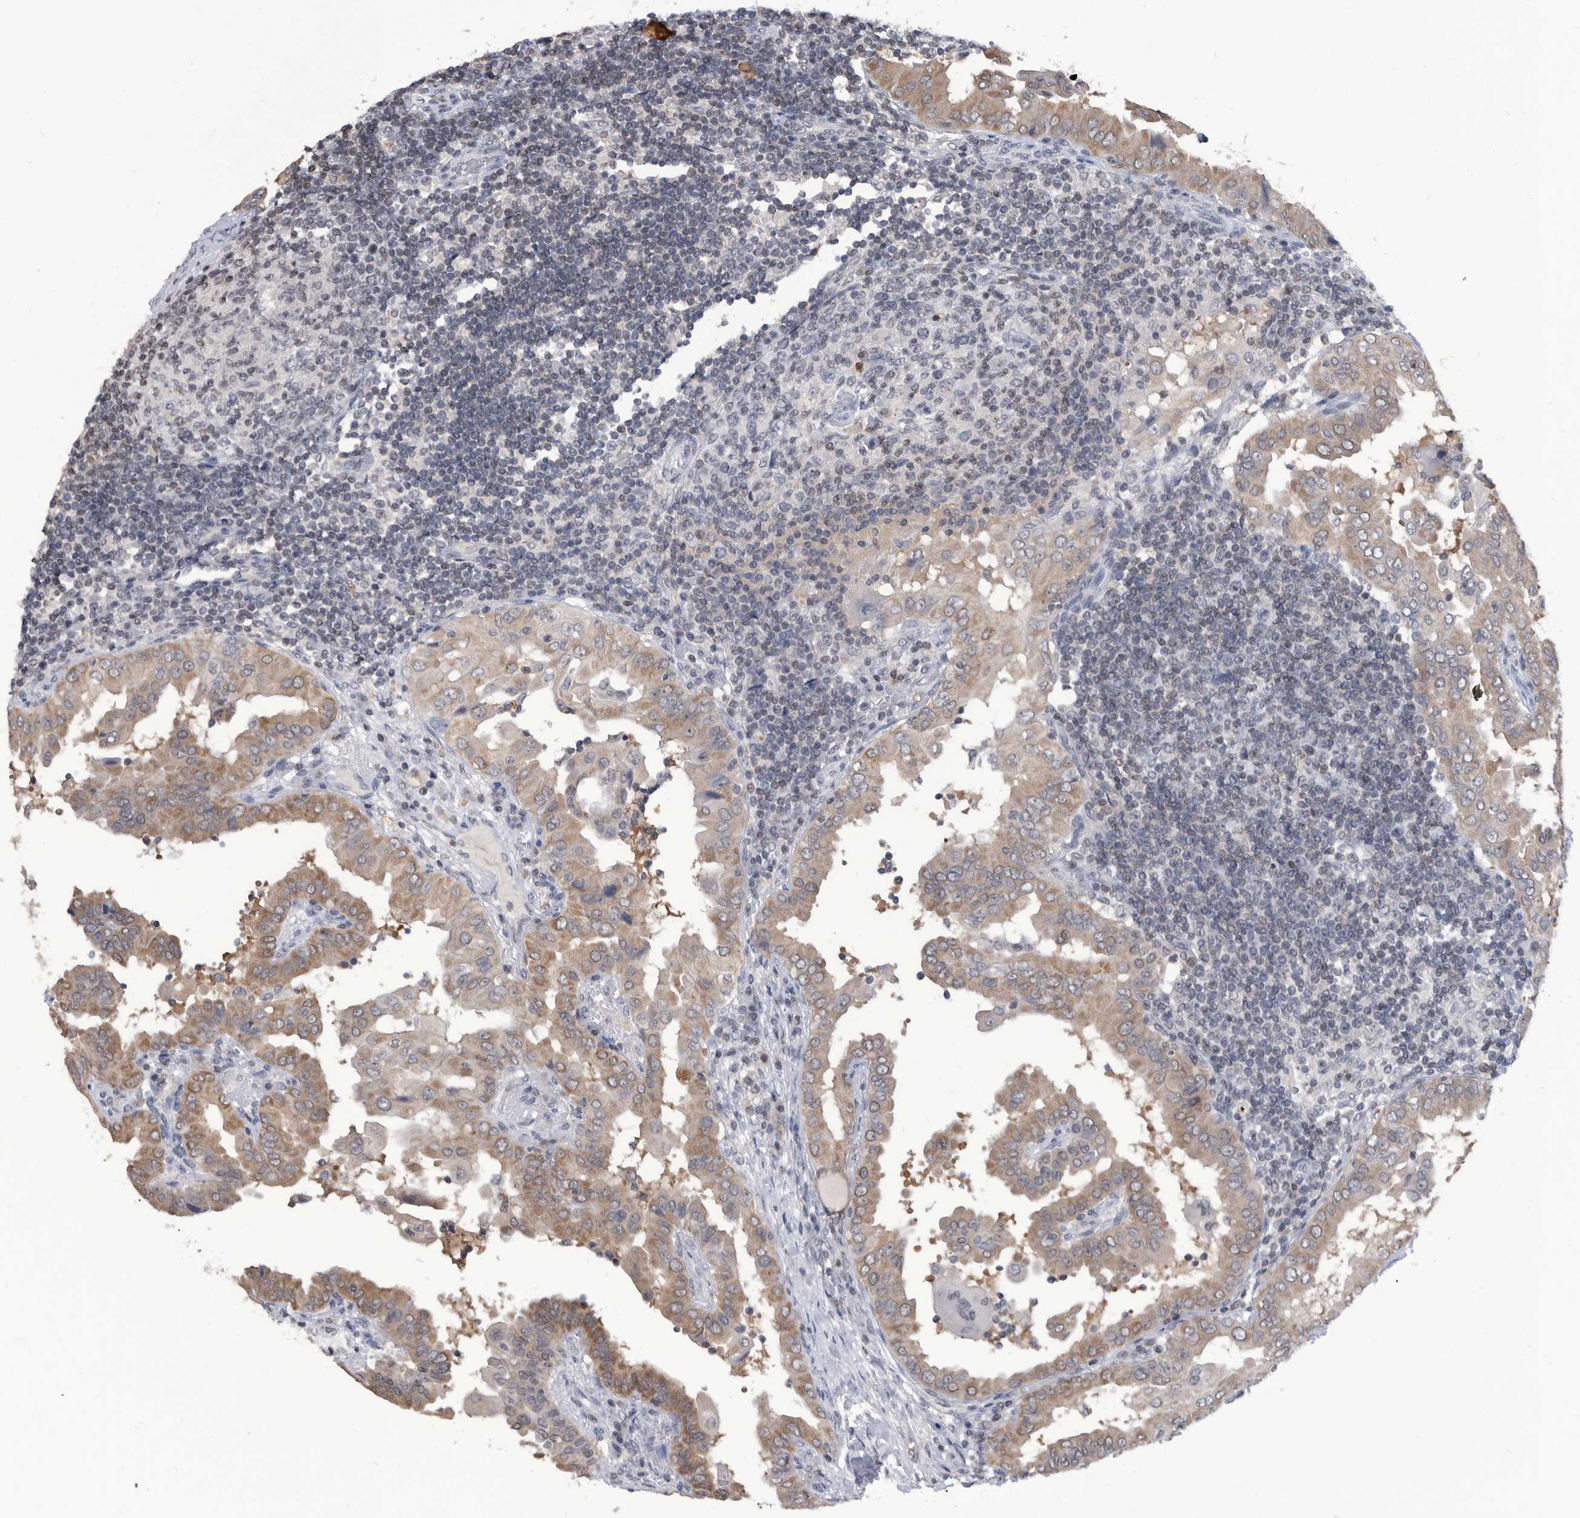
{"staining": {"intensity": "moderate", "quantity": ">75%", "location": "cytoplasmic/membranous"}, "tissue": "thyroid cancer", "cell_type": "Tumor cells", "image_type": "cancer", "snomed": [{"axis": "morphology", "description": "Papillary adenocarcinoma, NOS"}, {"axis": "topography", "description": "Thyroid gland"}], "caption": "An IHC micrograph of tumor tissue is shown. Protein staining in brown highlights moderate cytoplasmic/membranous positivity in thyroid papillary adenocarcinoma within tumor cells. The protein is shown in brown color, while the nuclei are stained blue.", "gene": "TSTD1", "patient": {"sex": "male", "age": 33}}